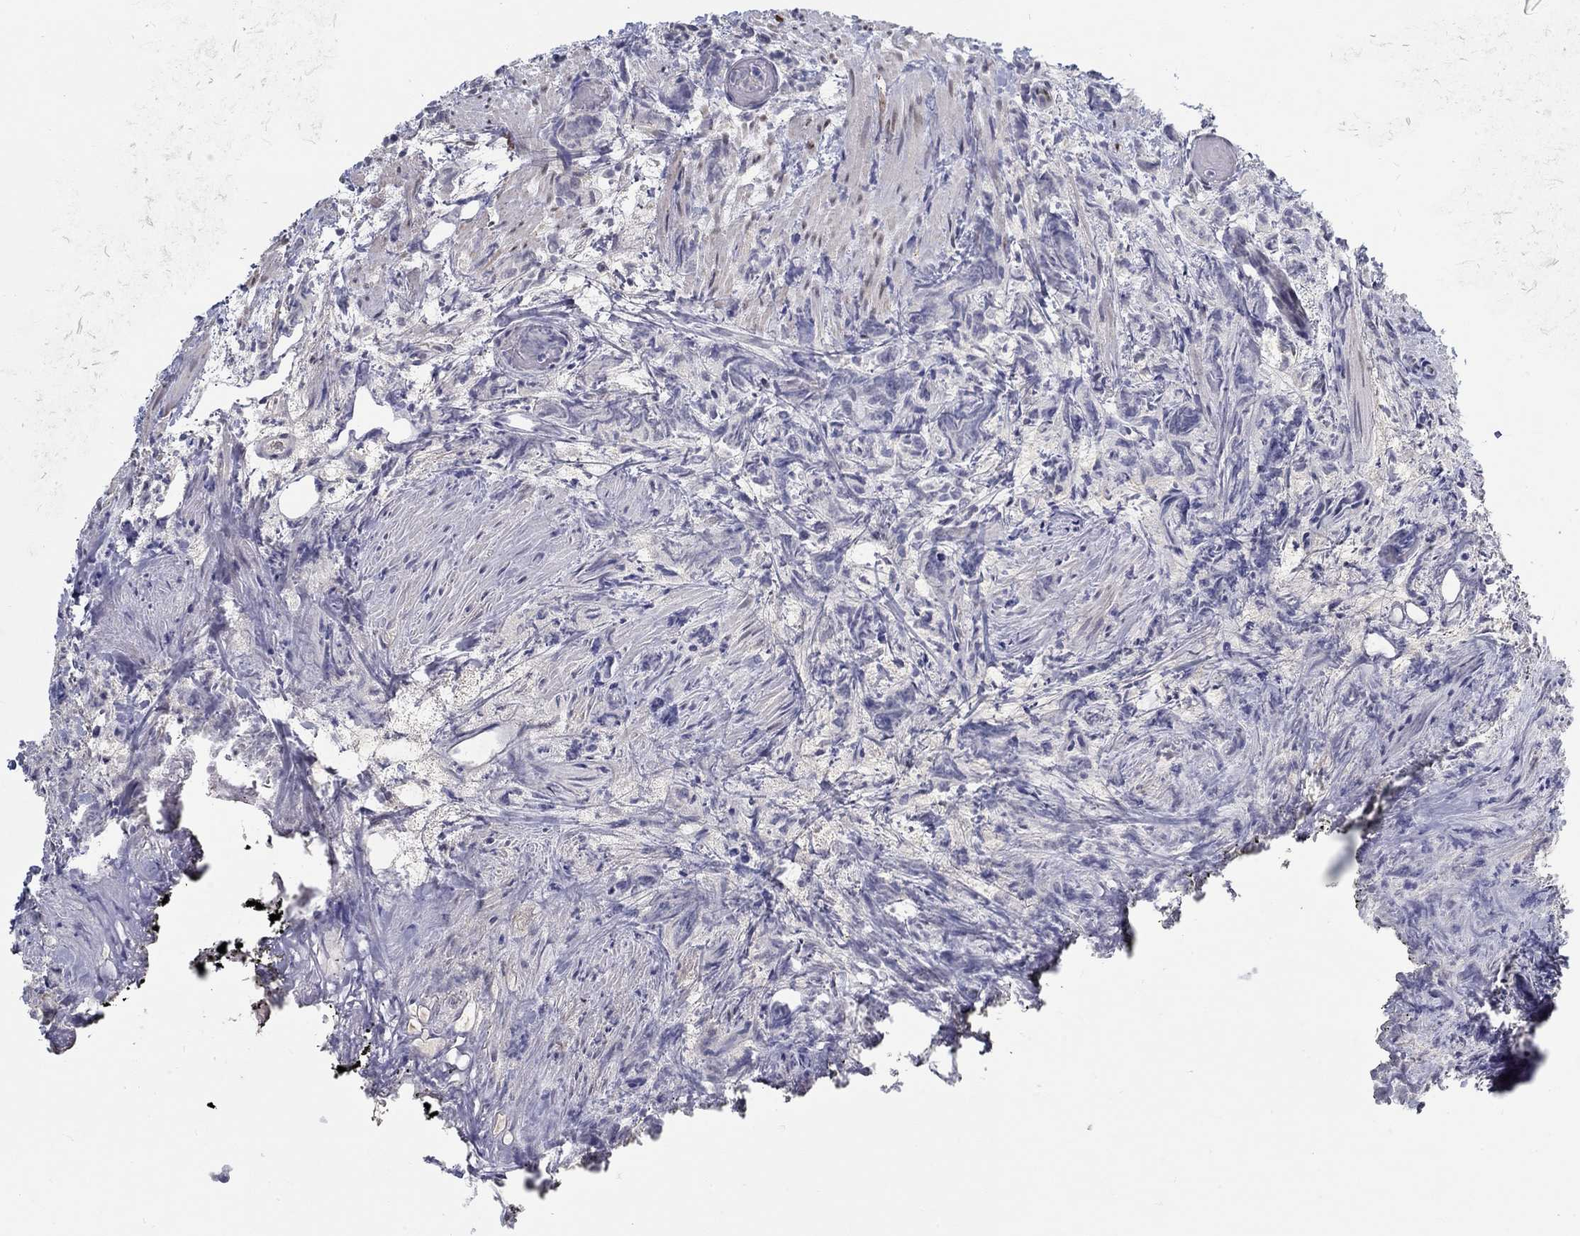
{"staining": {"intensity": "negative", "quantity": "none", "location": "none"}, "tissue": "prostate cancer", "cell_type": "Tumor cells", "image_type": "cancer", "snomed": [{"axis": "morphology", "description": "Adenocarcinoma, High grade"}, {"axis": "topography", "description": "Prostate"}], "caption": "Prostate high-grade adenocarcinoma stained for a protein using IHC displays no positivity tumor cells.", "gene": "FGF2", "patient": {"sex": "male", "age": 53}}